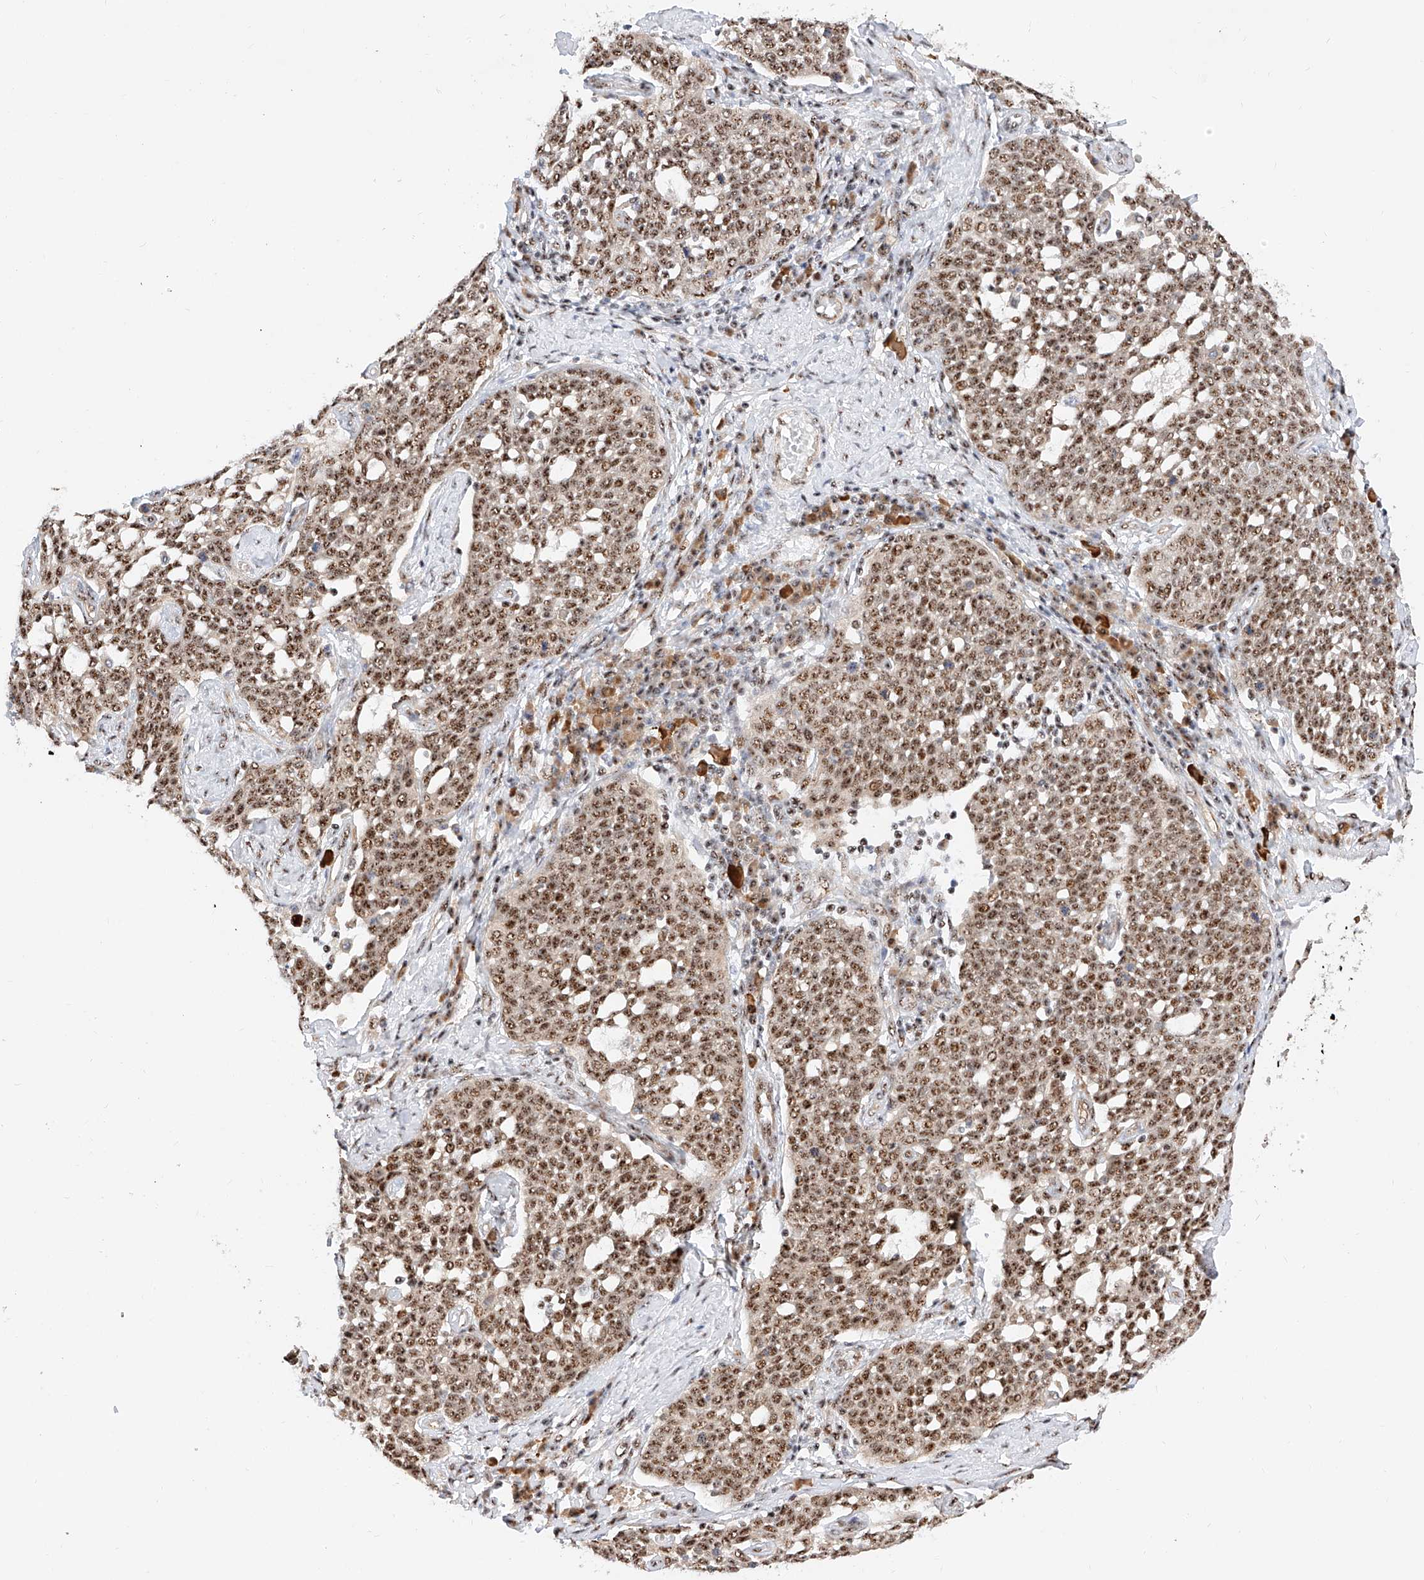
{"staining": {"intensity": "moderate", "quantity": ">75%", "location": "nuclear"}, "tissue": "cervical cancer", "cell_type": "Tumor cells", "image_type": "cancer", "snomed": [{"axis": "morphology", "description": "Squamous cell carcinoma, NOS"}, {"axis": "topography", "description": "Cervix"}], "caption": "Cervical cancer (squamous cell carcinoma) tissue displays moderate nuclear positivity in about >75% of tumor cells", "gene": "ATXN7L2", "patient": {"sex": "female", "age": 34}}